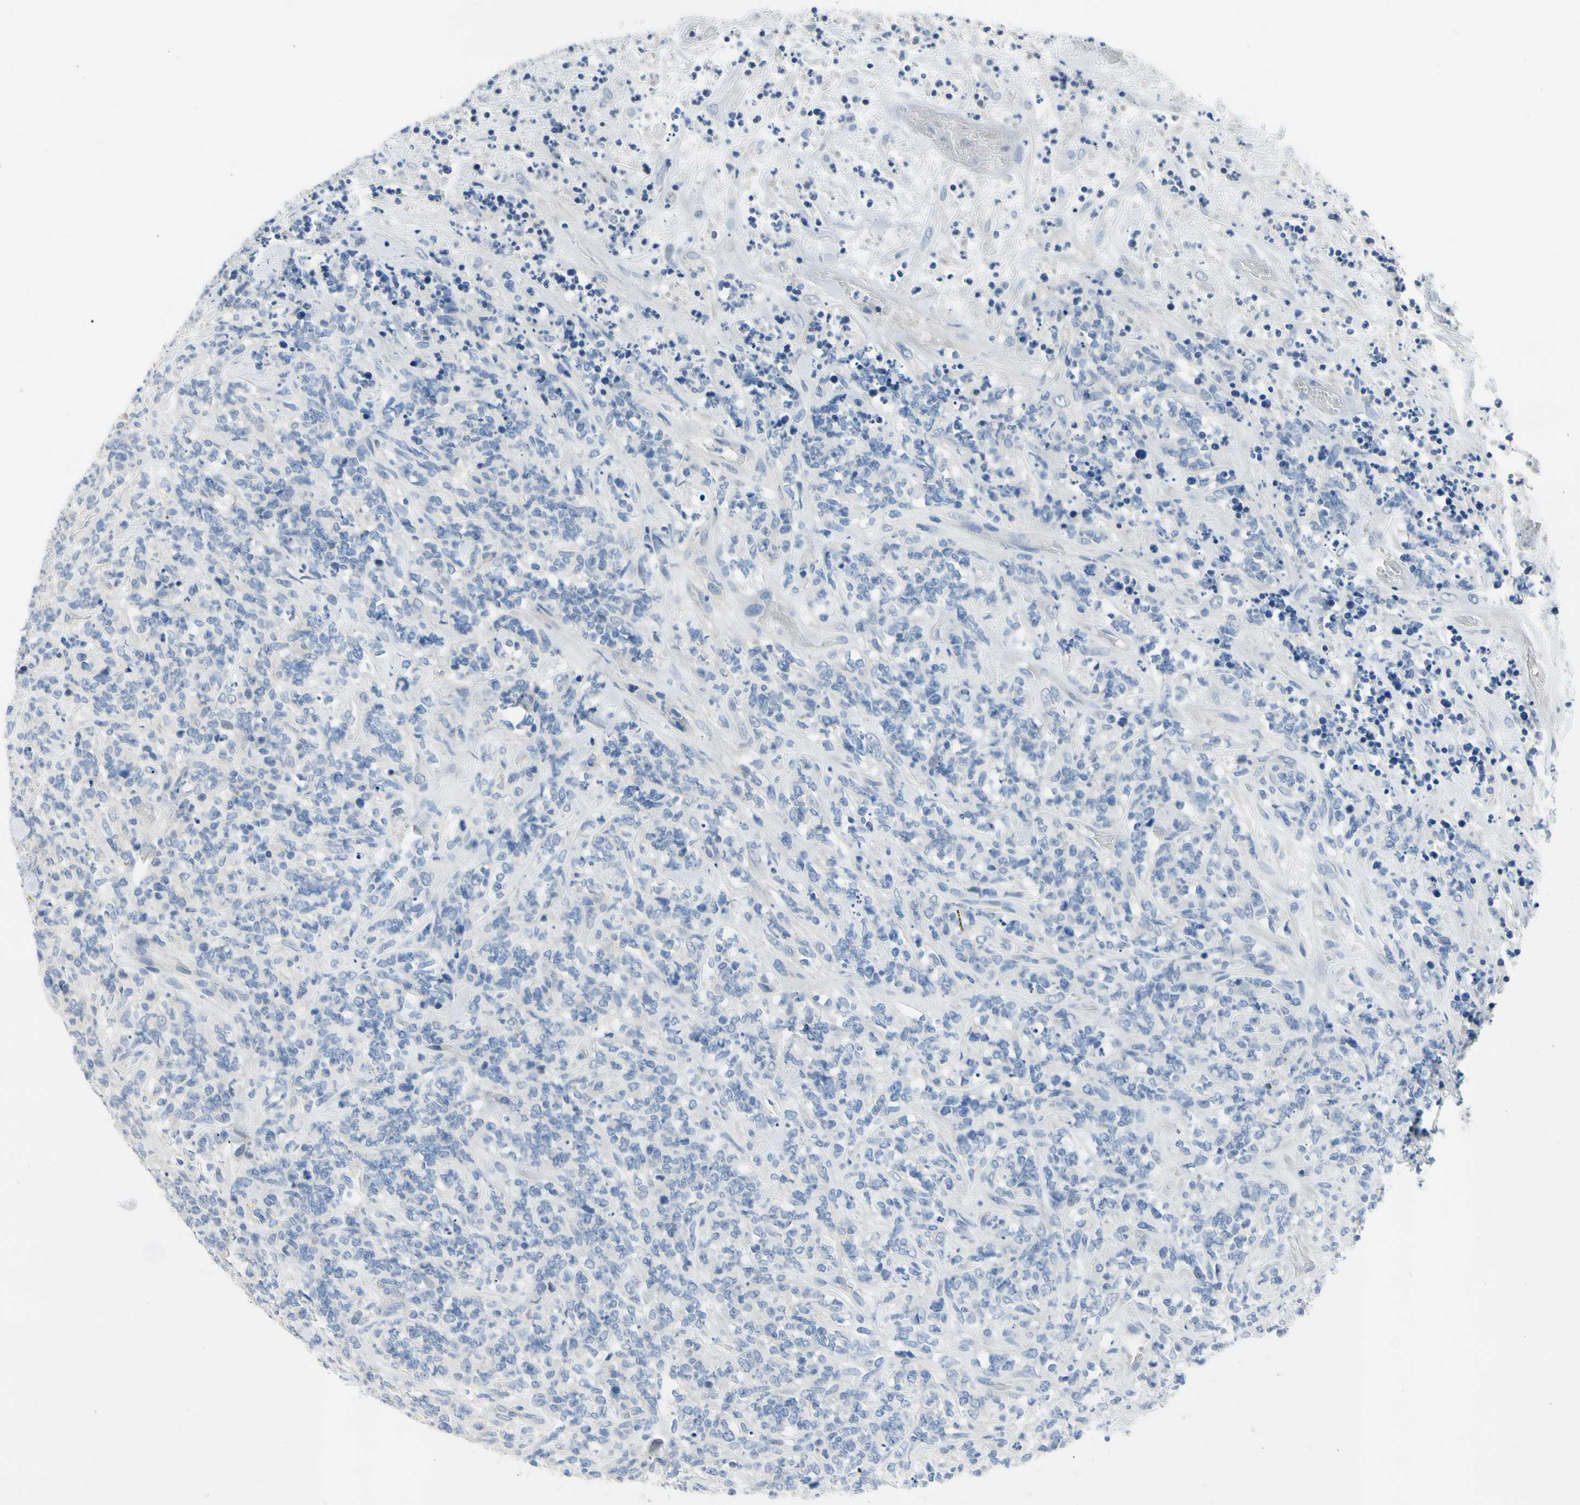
{"staining": {"intensity": "negative", "quantity": "none", "location": "none"}, "tissue": "lymphoma", "cell_type": "Tumor cells", "image_type": "cancer", "snomed": [{"axis": "morphology", "description": "Malignant lymphoma, non-Hodgkin's type, High grade"}, {"axis": "topography", "description": "Soft tissue"}], "caption": "Lymphoma was stained to show a protein in brown. There is no significant positivity in tumor cells.", "gene": "CA14", "patient": {"sex": "male", "age": 18}}